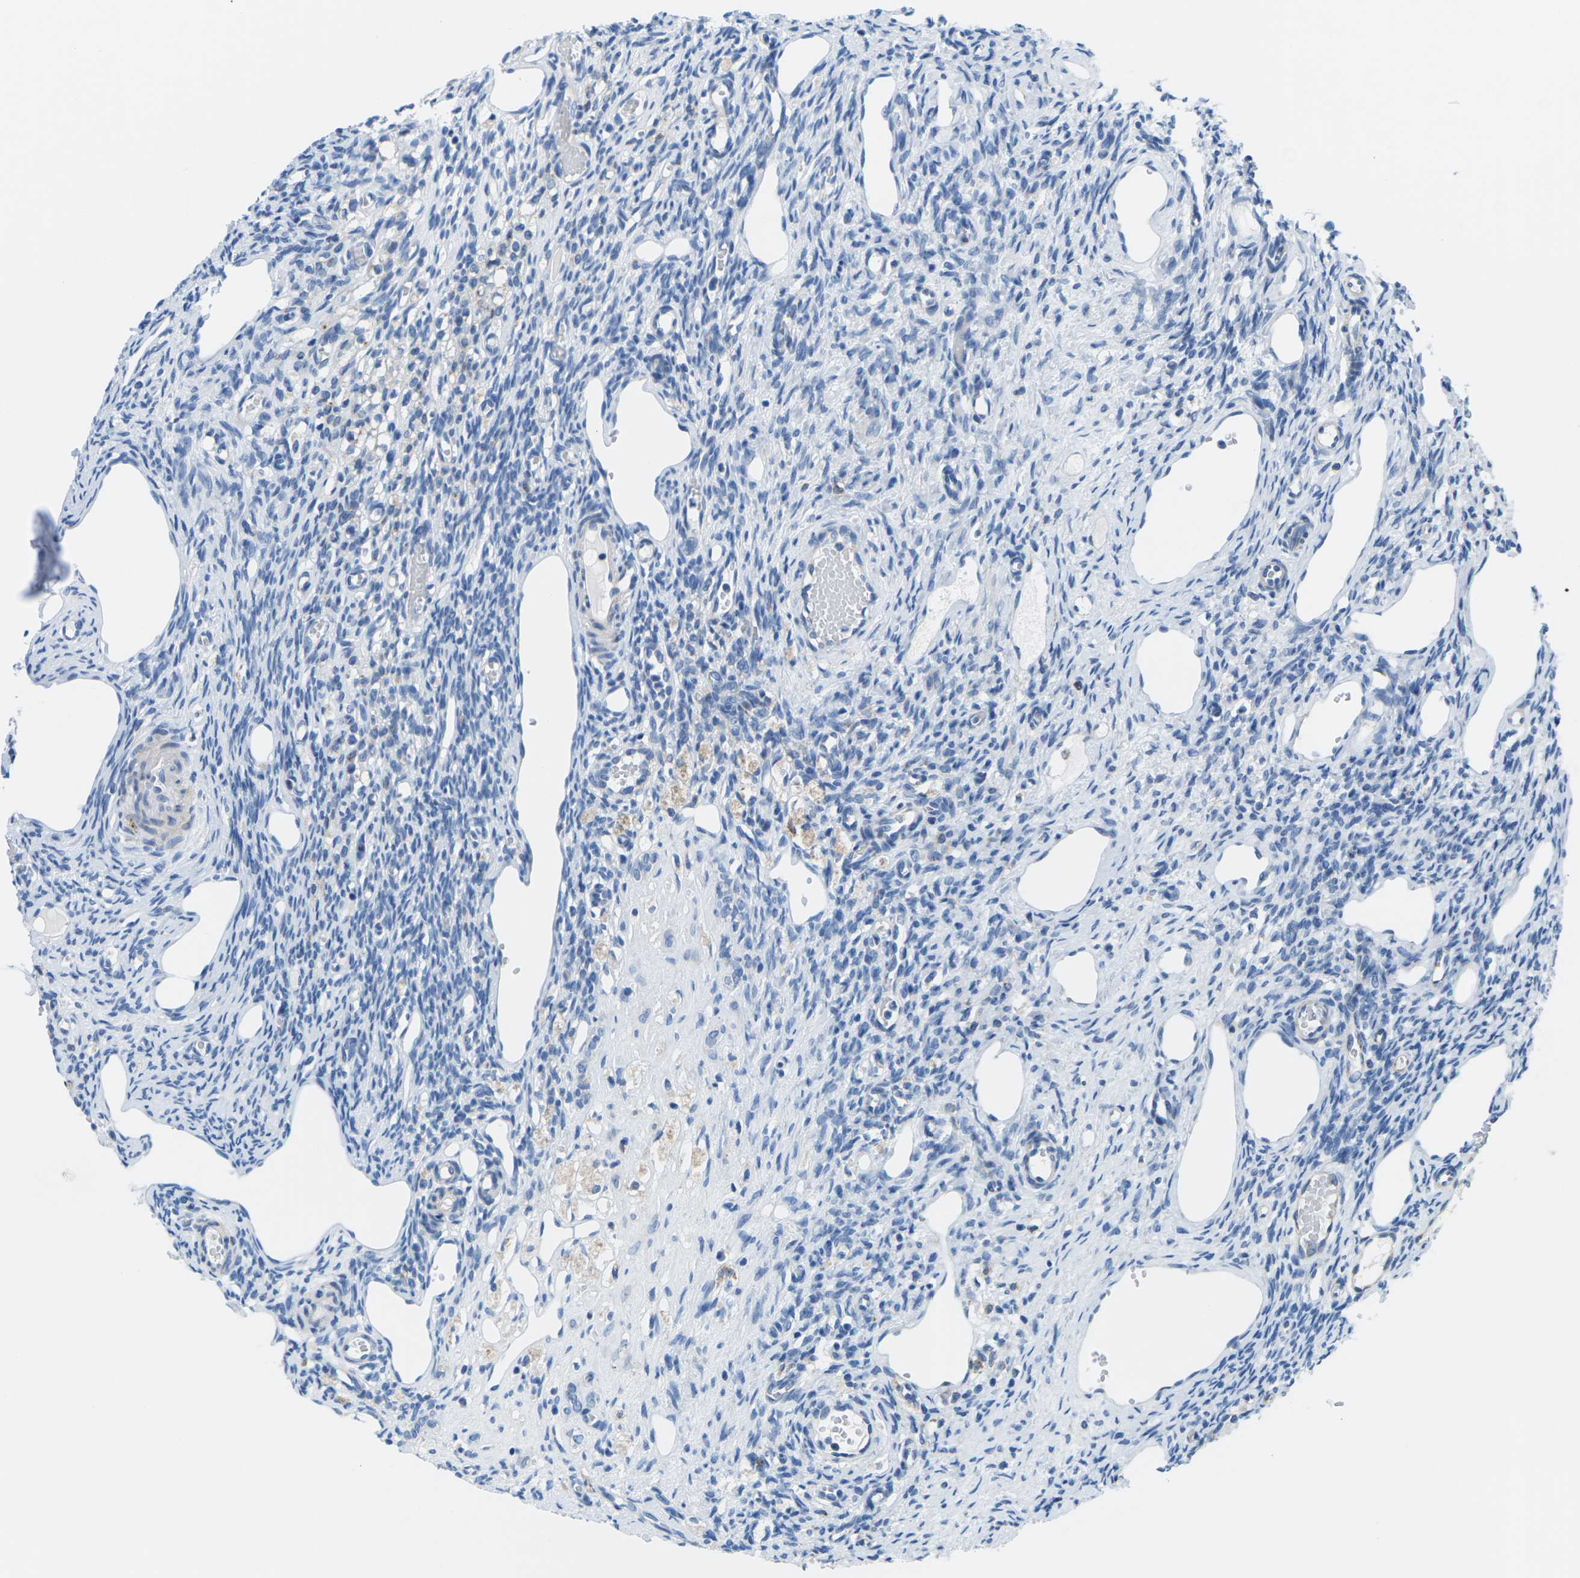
{"staining": {"intensity": "negative", "quantity": "none", "location": "none"}, "tissue": "ovary", "cell_type": "Ovarian stroma cells", "image_type": "normal", "snomed": [{"axis": "morphology", "description": "Normal tissue, NOS"}, {"axis": "topography", "description": "Ovary"}], "caption": "An image of ovary stained for a protein reveals no brown staining in ovarian stroma cells.", "gene": "SYNGR2", "patient": {"sex": "female", "age": 33}}